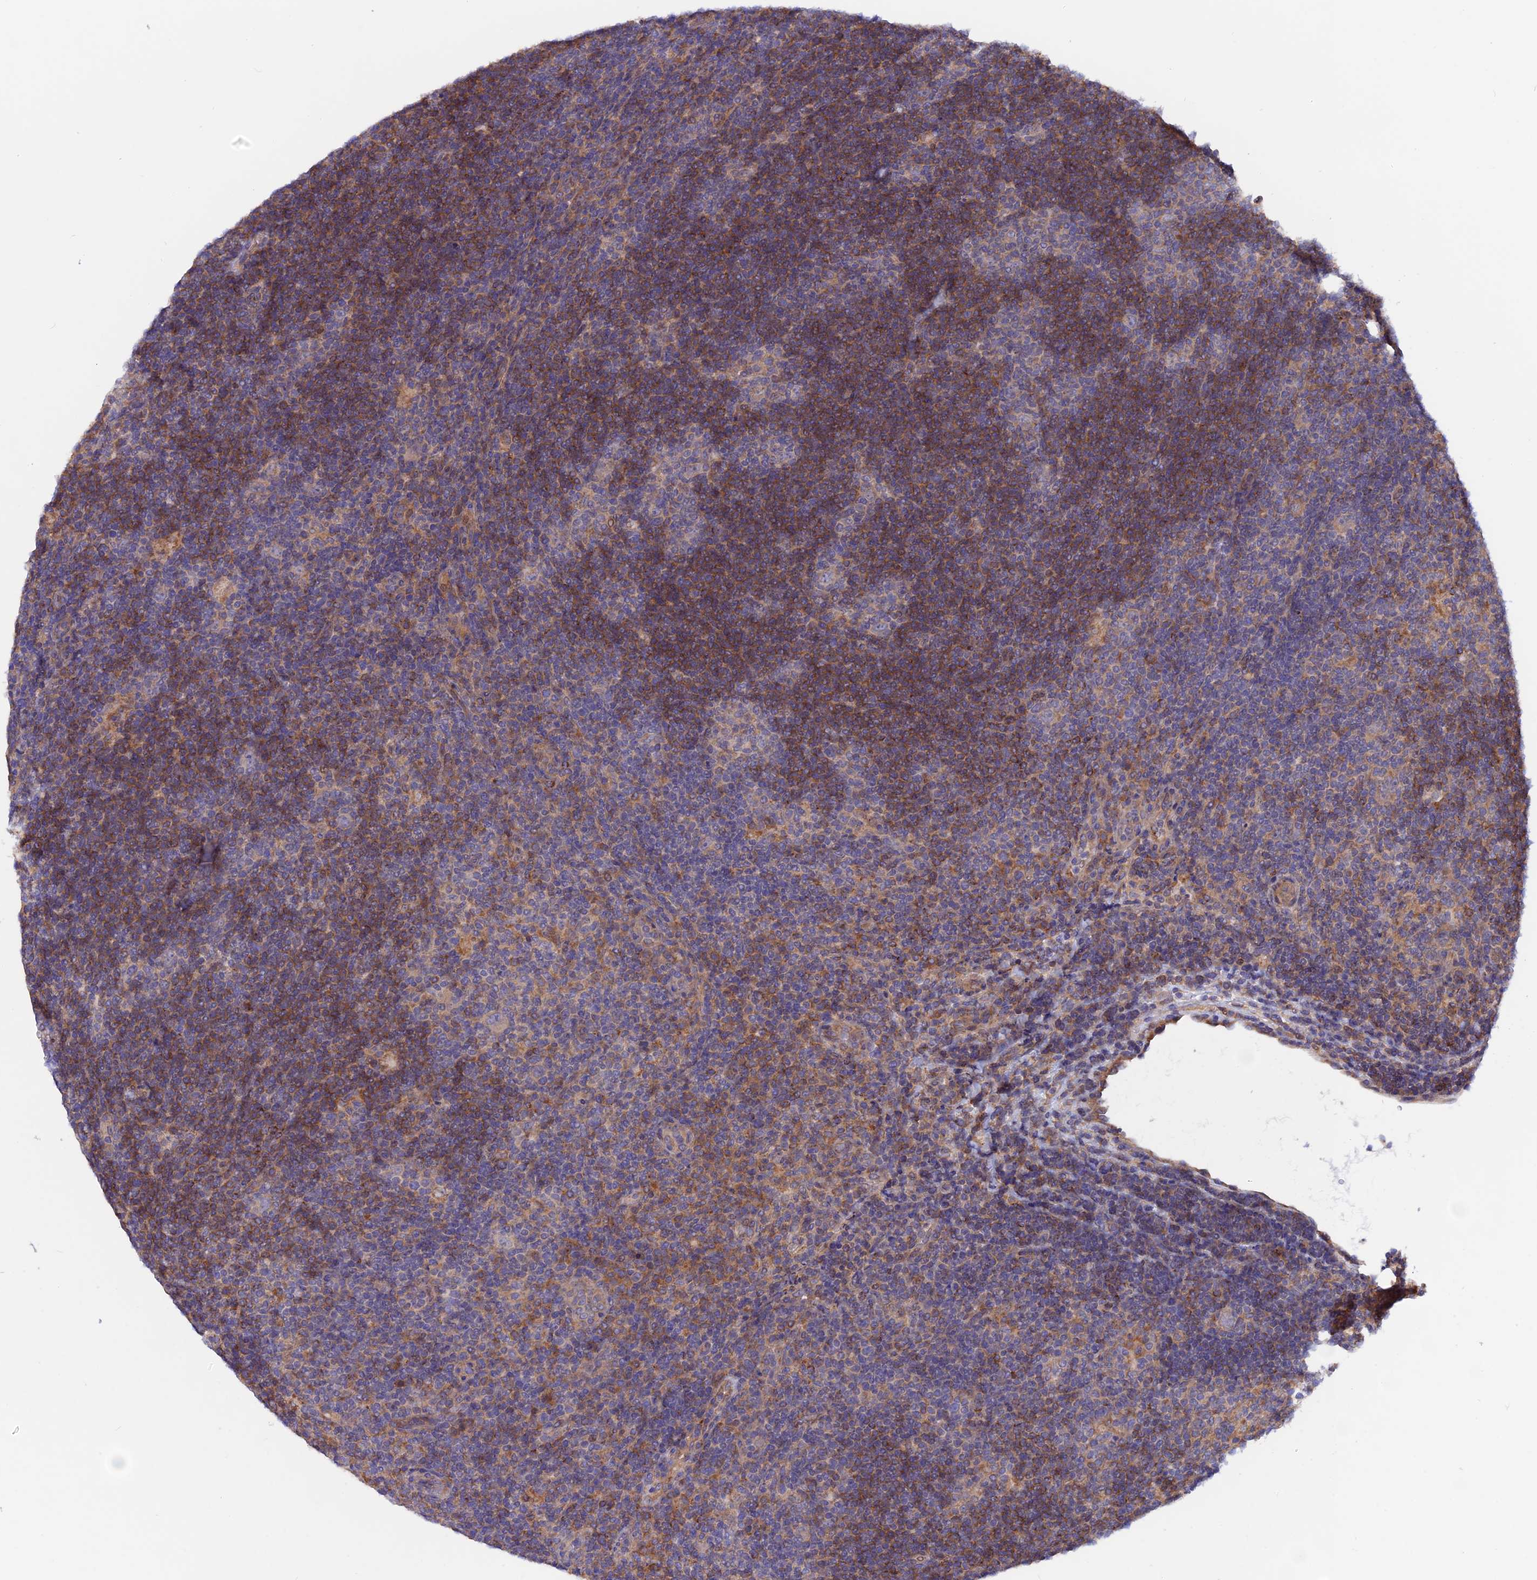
{"staining": {"intensity": "weak", "quantity": "25%-75%", "location": "cytoplasmic/membranous"}, "tissue": "lymphoma", "cell_type": "Tumor cells", "image_type": "cancer", "snomed": [{"axis": "morphology", "description": "Hodgkin's disease, NOS"}, {"axis": "topography", "description": "Lymph node"}], "caption": "About 25%-75% of tumor cells in human Hodgkin's disease demonstrate weak cytoplasmic/membranous protein expression as visualized by brown immunohistochemical staining.", "gene": "HYCC1", "patient": {"sex": "female", "age": 57}}